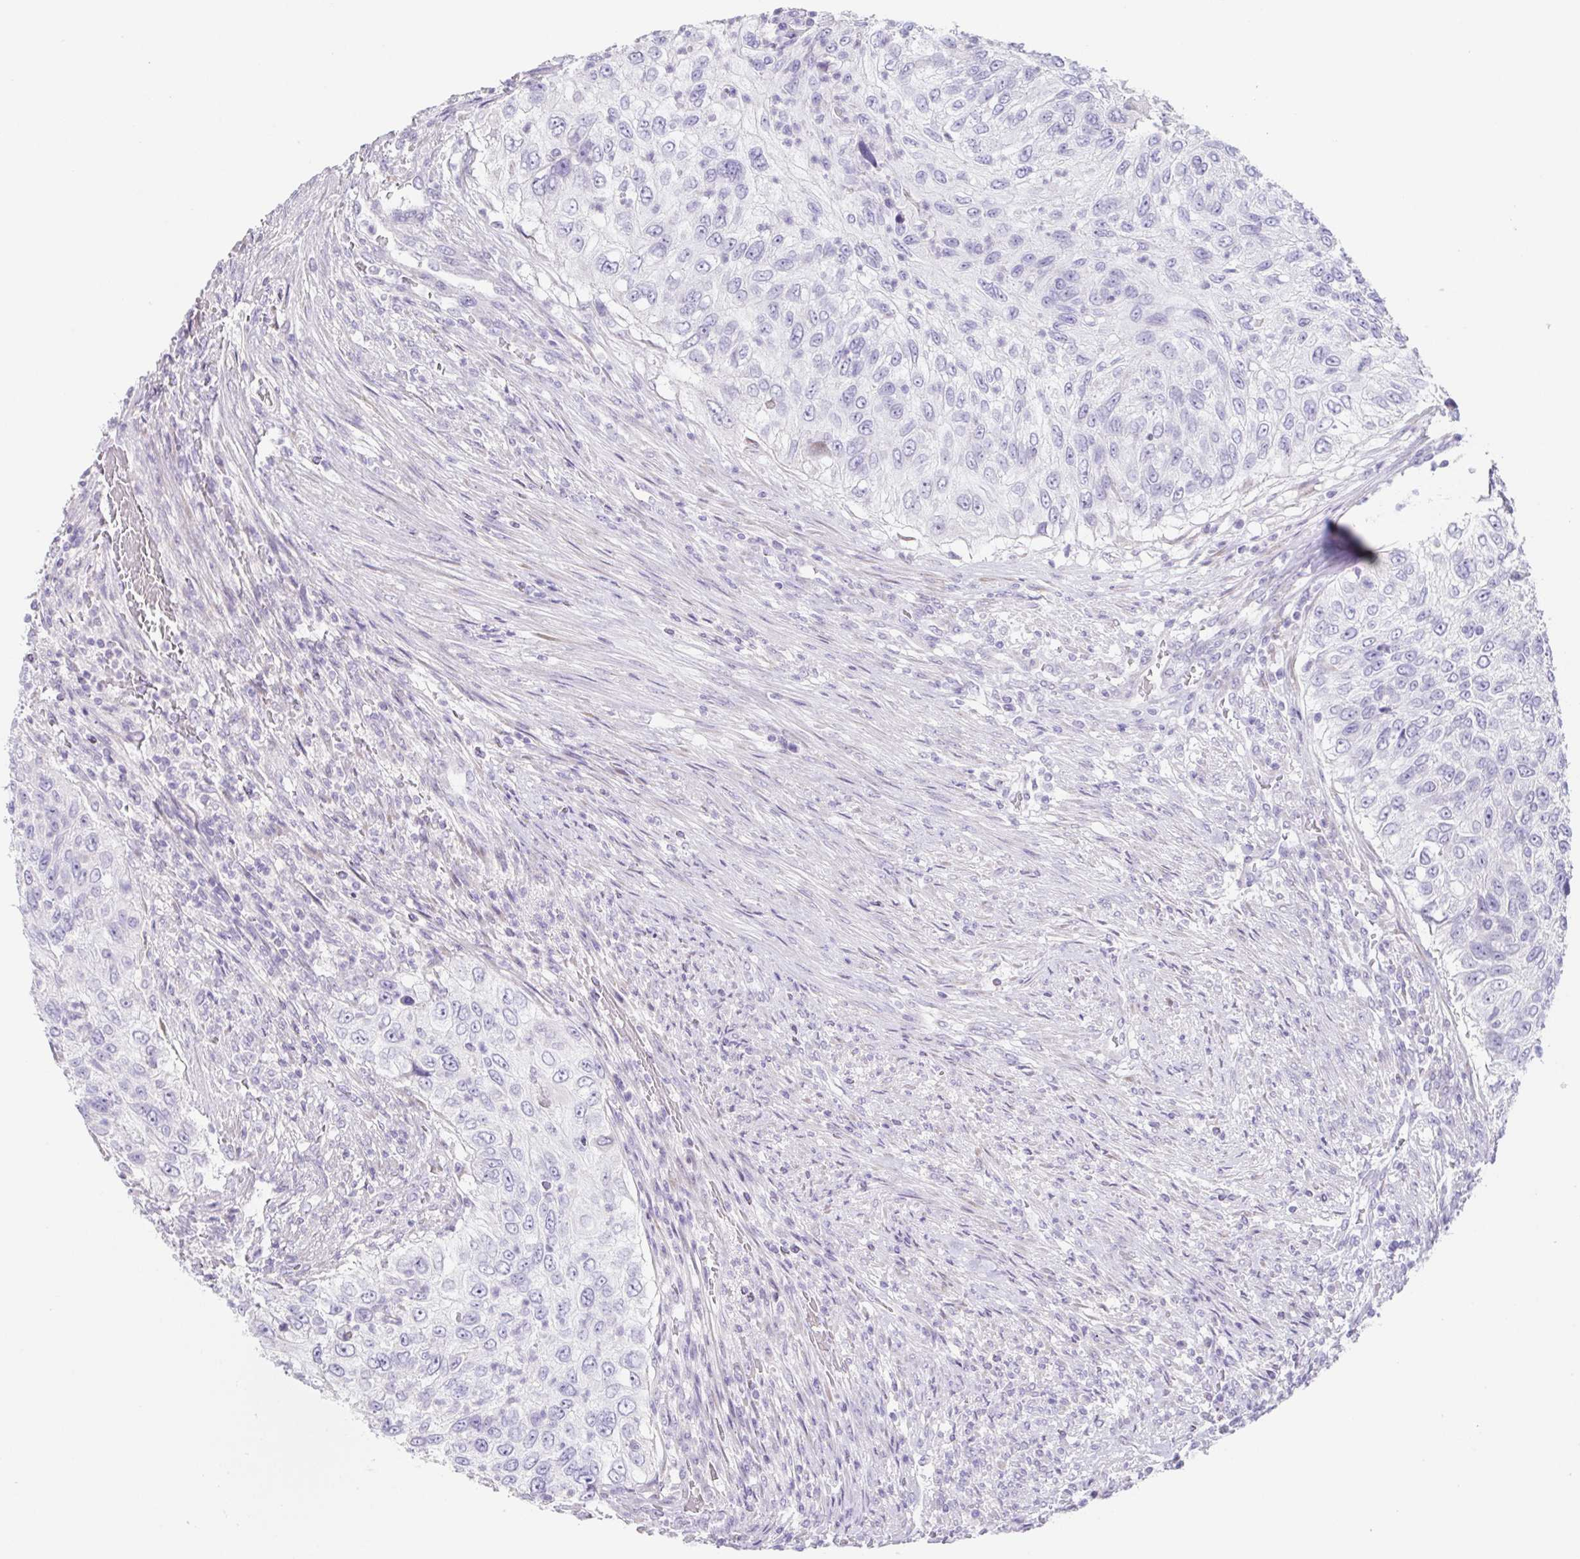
{"staining": {"intensity": "negative", "quantity": "none", "location": "none"}, "tissue": "urothelial cancer", "cell_type": "Tumor cells", "image_type": "cancer", "snomed": [{"axis": "morphology", "description": "Urothelial carcinoma, High grade"}, {"axis": "topography", "description": "Urinary bladder"}], "caption": "Urothelial carcinoma (high-grade) was stained to show a protein in brown. There is no significant positivity in tumor cells.", "gene": "HDGFL1", "patient": {"sex": "female", "age": 60}}